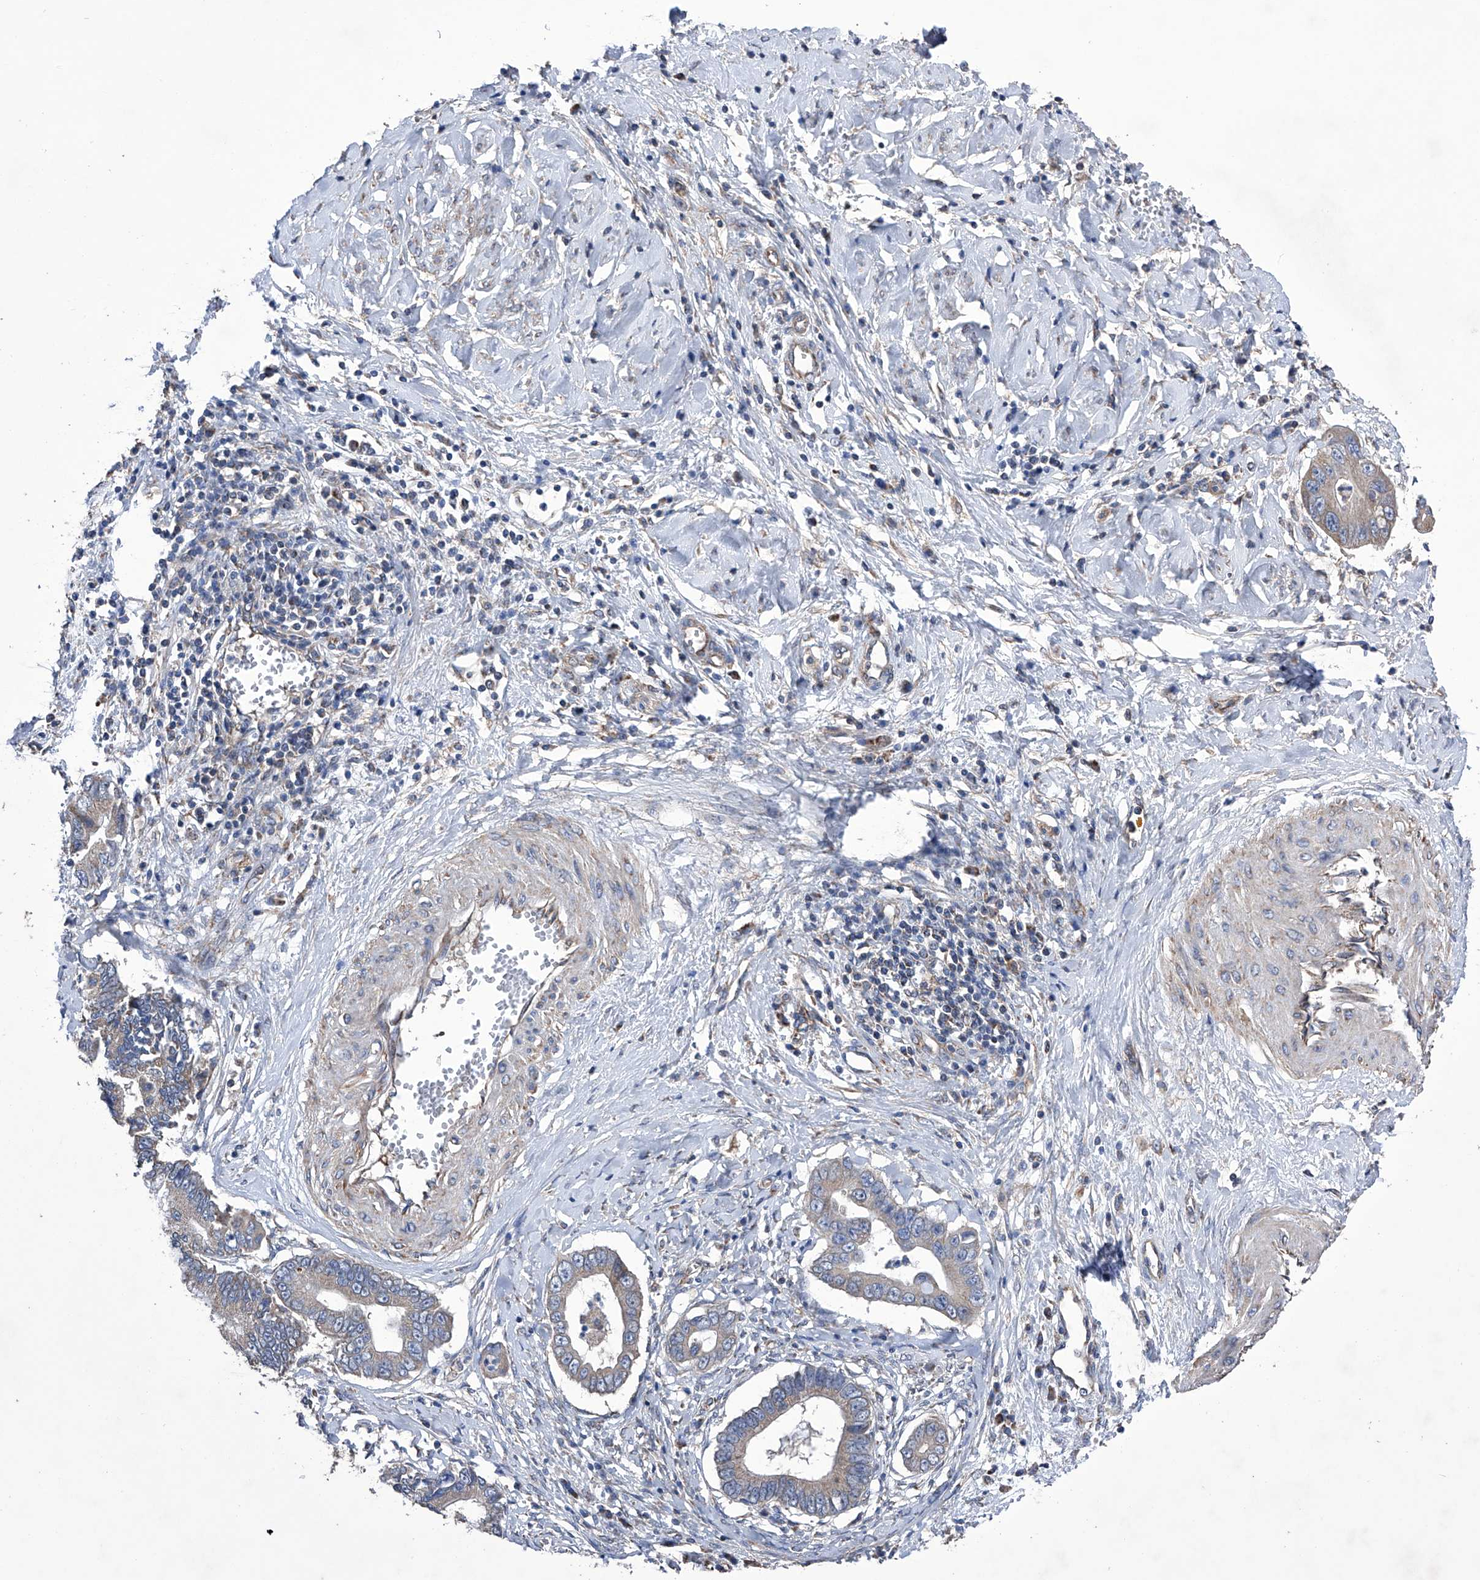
{"staining": {"intensity": "weak", "quantity": "25%-75%", "location": "cytoplasmic/membranous"}, "tissue": "cervical cancer", "cell_type": "Tumor cells", "image_type": "cancer", "snomed": [{"axis": "morphology", "description": "Adenocarcinoma, NOS"}, {"axis": "topography", "description": "Cervix"}], "caption": "This histopathology image demonstrates cervical cancer stained with IHC to label a protein in brown. The cytoplasmic/membranous of tumor cells show weak positivity for the protein. Nuclei are counter-stained blue.", "gene": "EFCAB2", "patient": {"sex": "female", "age": 44}}